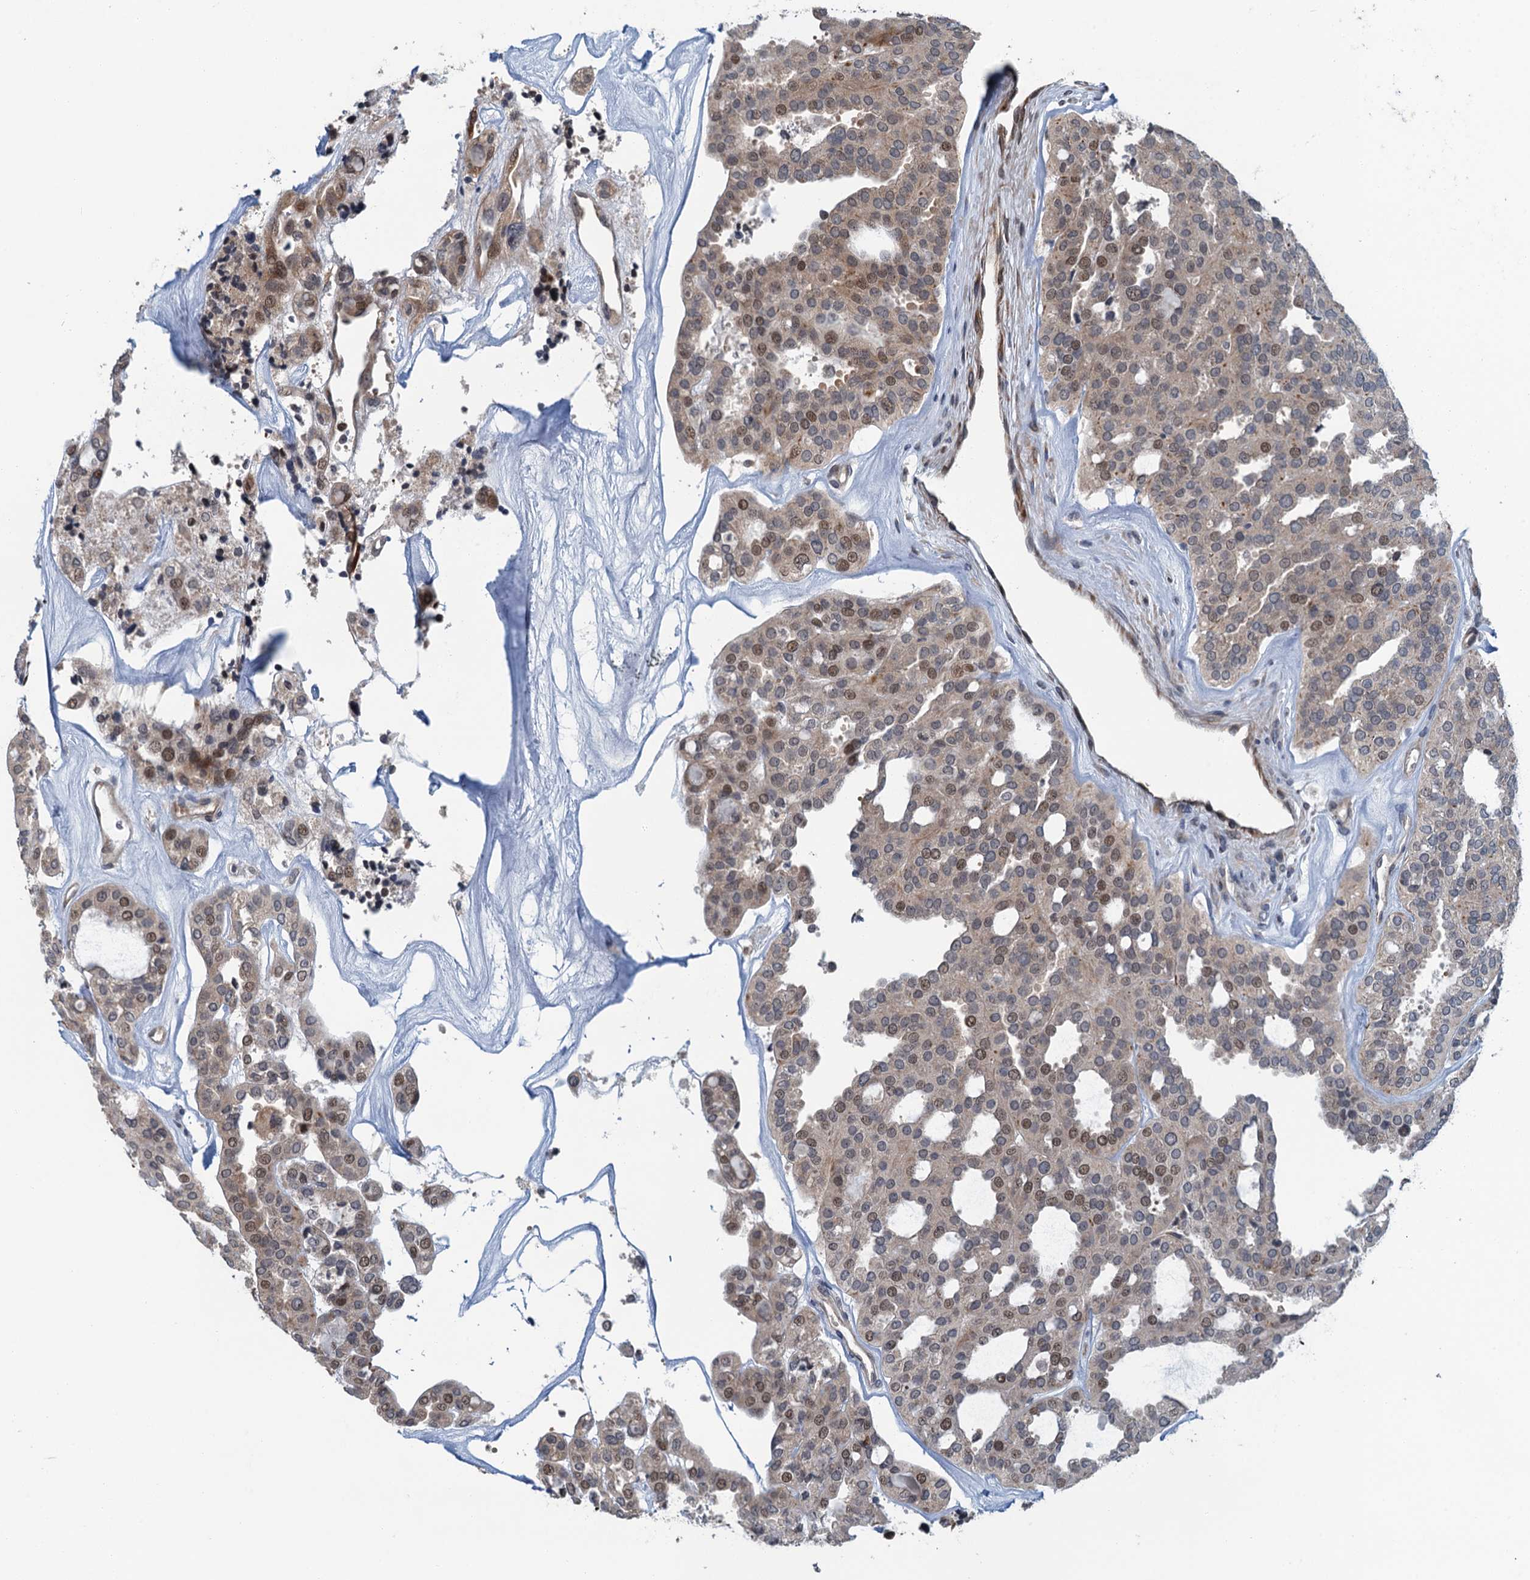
{"staining": {"intensity": "weak", "quantity": "<25%", "location": "nuclear"}, "tissue": "thyroid cancer", "cell_type": "Tumor cells", "image_type": "cancer", "snomed": [{"axis": "morphology", "description": "Follicular adenoma carcinoma, NOS"}, {"axis": "topography", "description": "Thyroid gland"}], "caption": "Immunohistochemistry of human thyroid cancer shows no positivity in tumor cells. (Brightfield microscopy of DAB (3,3'-diaminobenzidine) IHC at high magnification).", "gene": "WHAMM", "patient": {"sex": "male", "age": 75}}